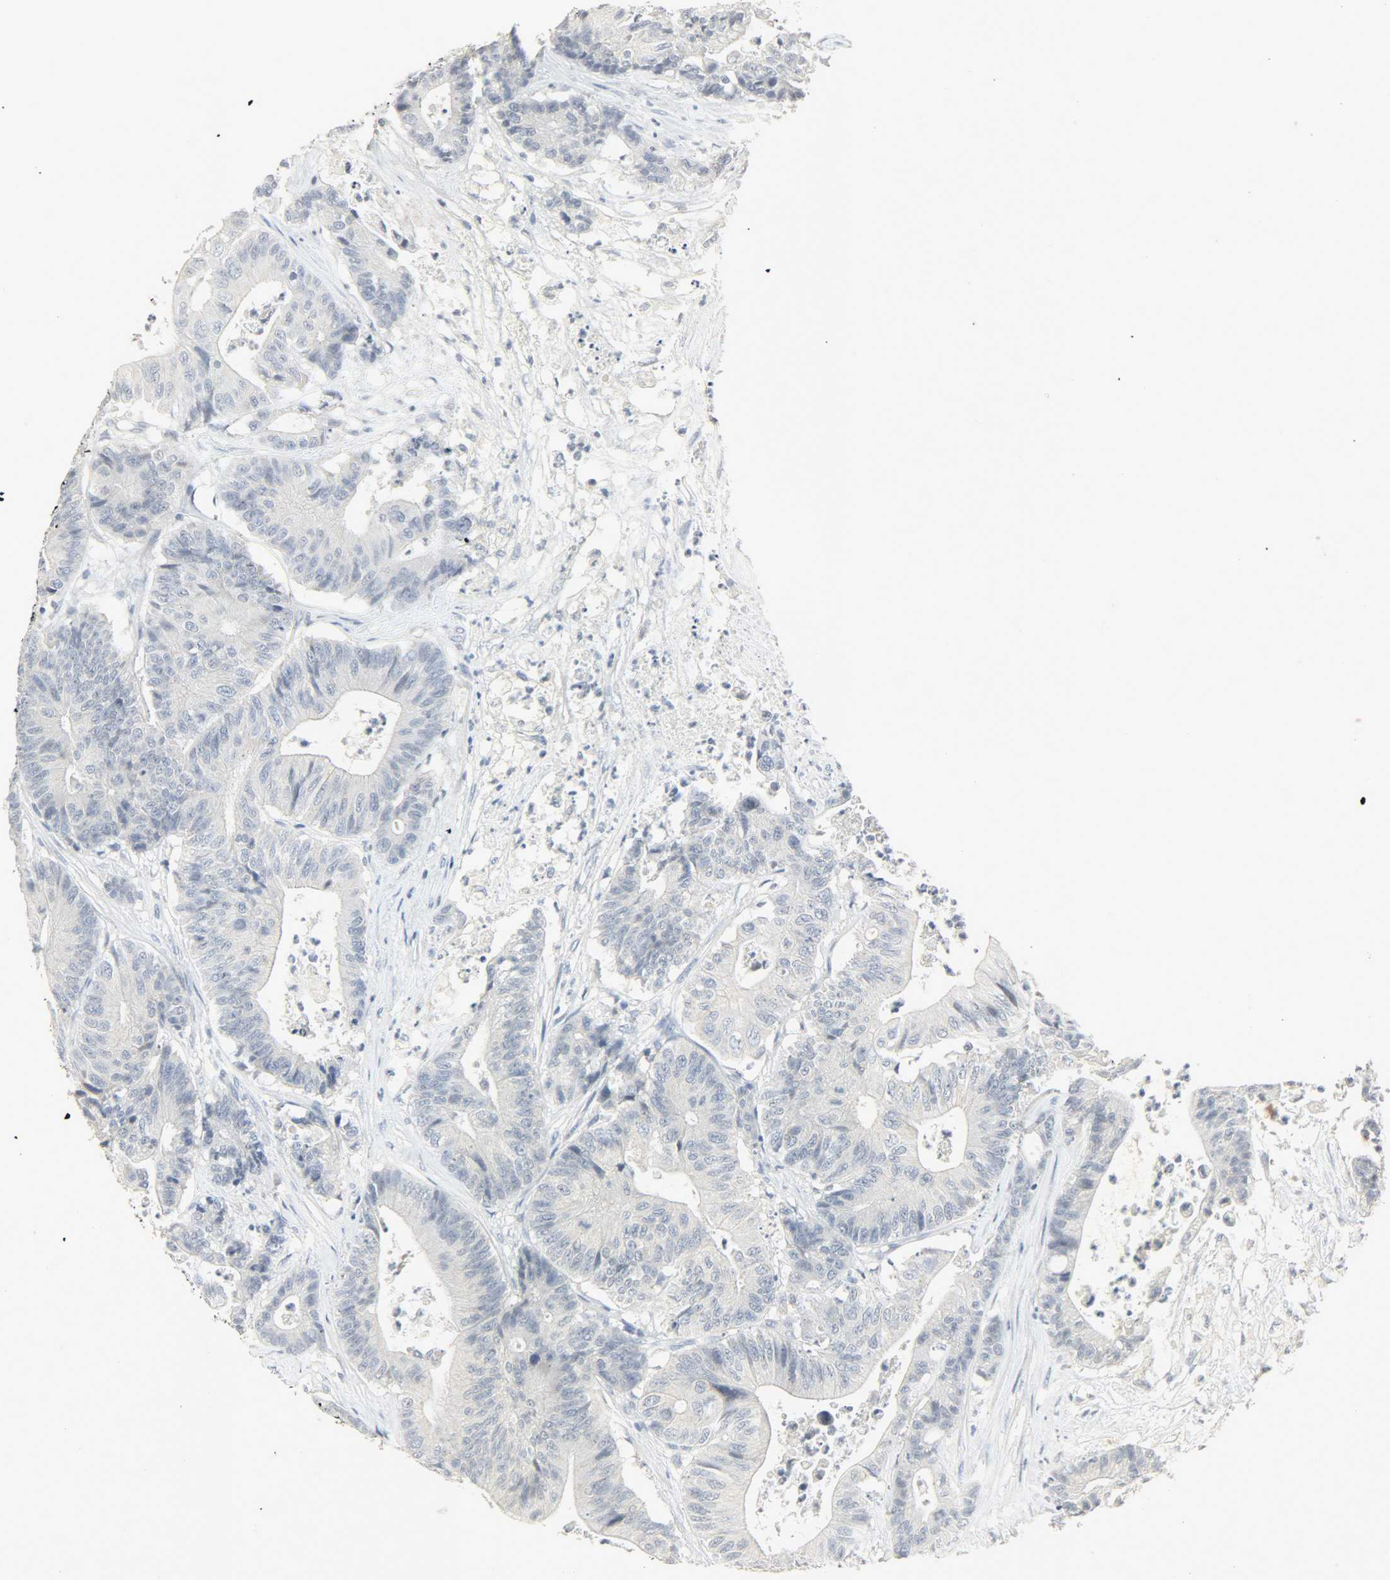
{"staining": {"intensity": "negative", "quantity": "none", "location": "none"}, "tissue": "colorectal cancer", "cell_type": "Tumor cells", "image_type": "cancer", "snomed": [{"axis": "morphology", "description": "Adenocarcinoma, NOS"}, {"axis": "topography", "description": "Colon"}], "caption": "Colorectal cancer was stained to show a protein in brown. There is no significant staining in tumor cells.", "gene": "CAMK4", "patient": {"sex": "female", "age": 84}}